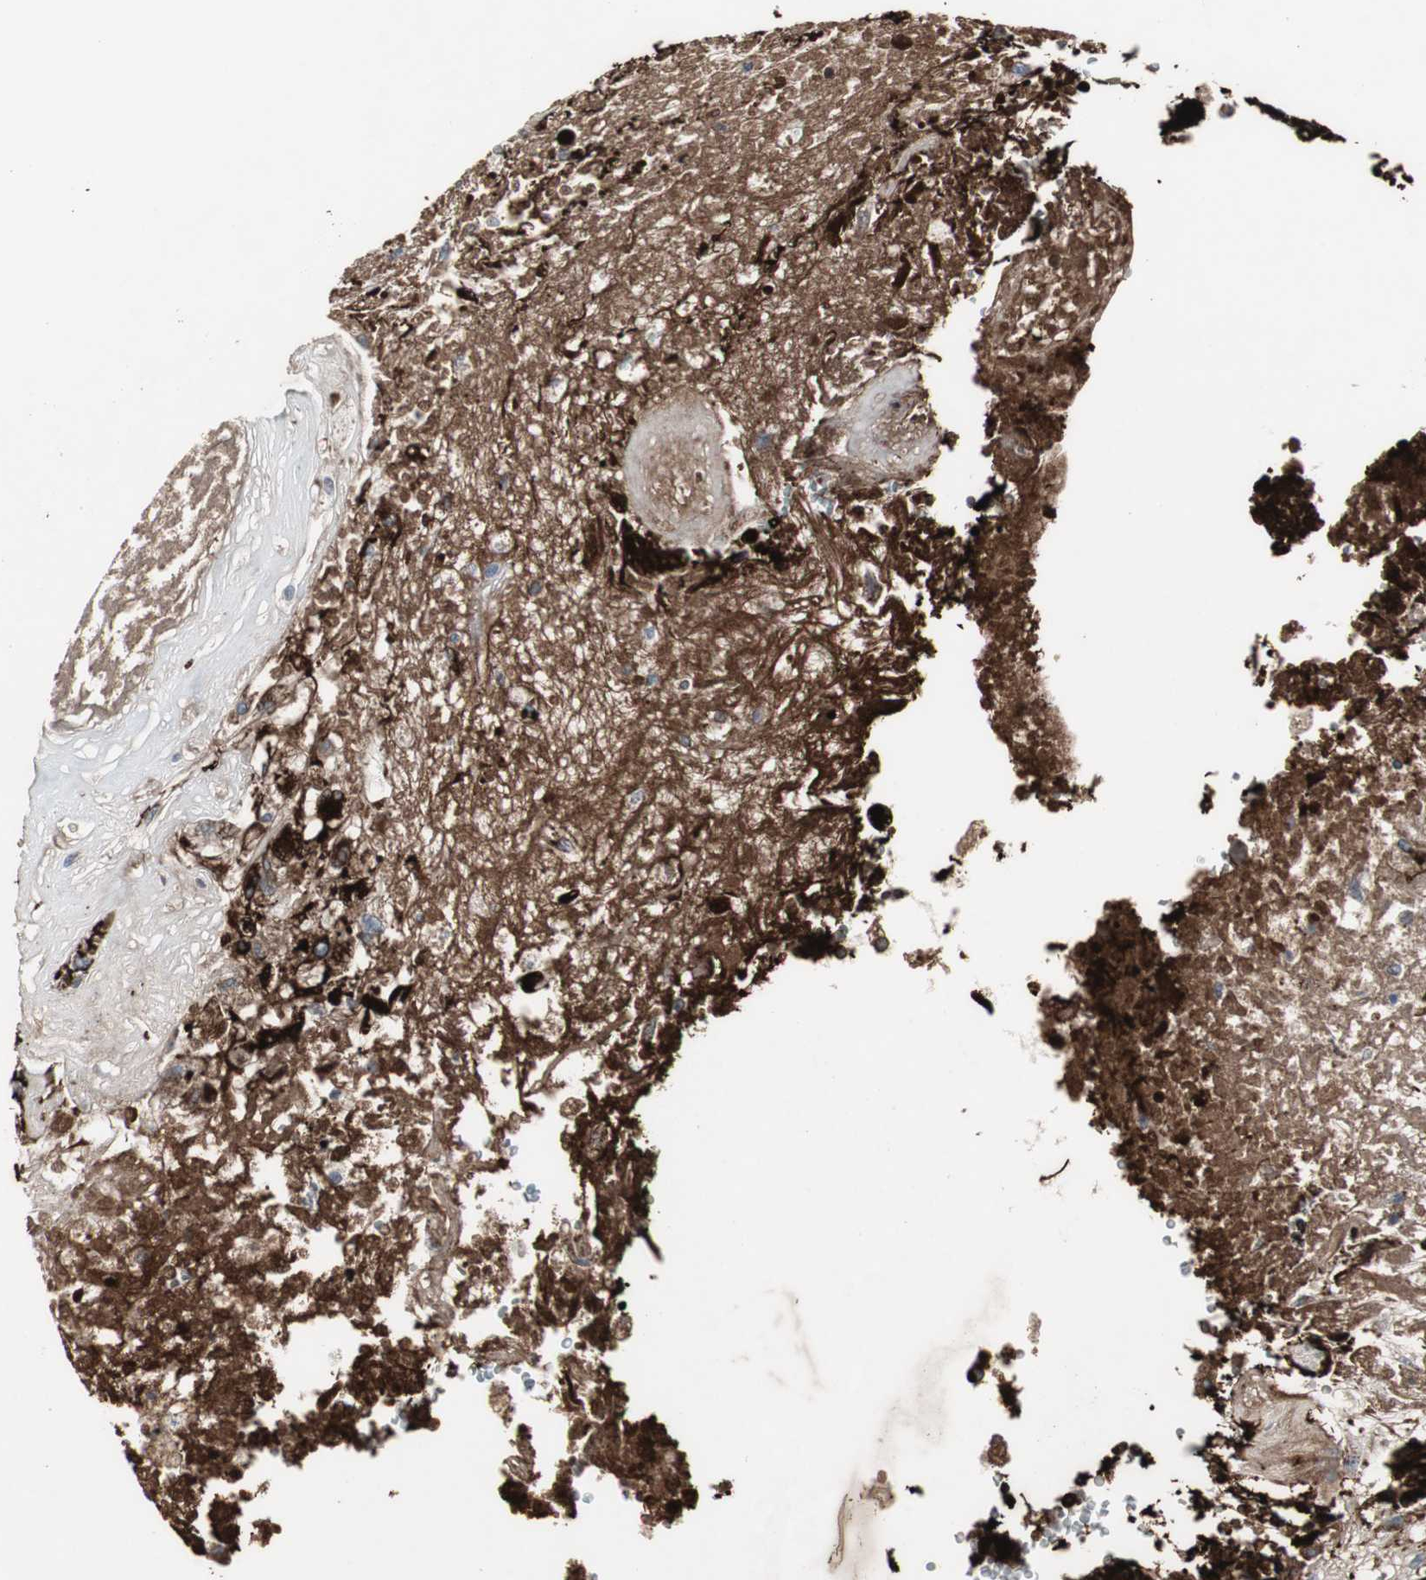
{"staining": {"intensity": "strong", "quantity": ">75%", "location": "cytoplasmic/membranous"}, "tissue": "glioma", "cell_type": "Tumor cells", "image_type": "cancer", "snomed": [{"axis": "morphology", "description": "Normal tissue, NOS"}, {"axis": "morphology", "description": "Glioma, malignant, High grade"}, {"axis": "topography", "description": "Cerebral cortex"}], "caption": "Strong cytoplasmic/membranous expression for a protein is present in about >75% of tumor cells of glioma using immunohistochemistry.", "gene": "GBA1", "patient": {"sex": "male", "age": 56}}